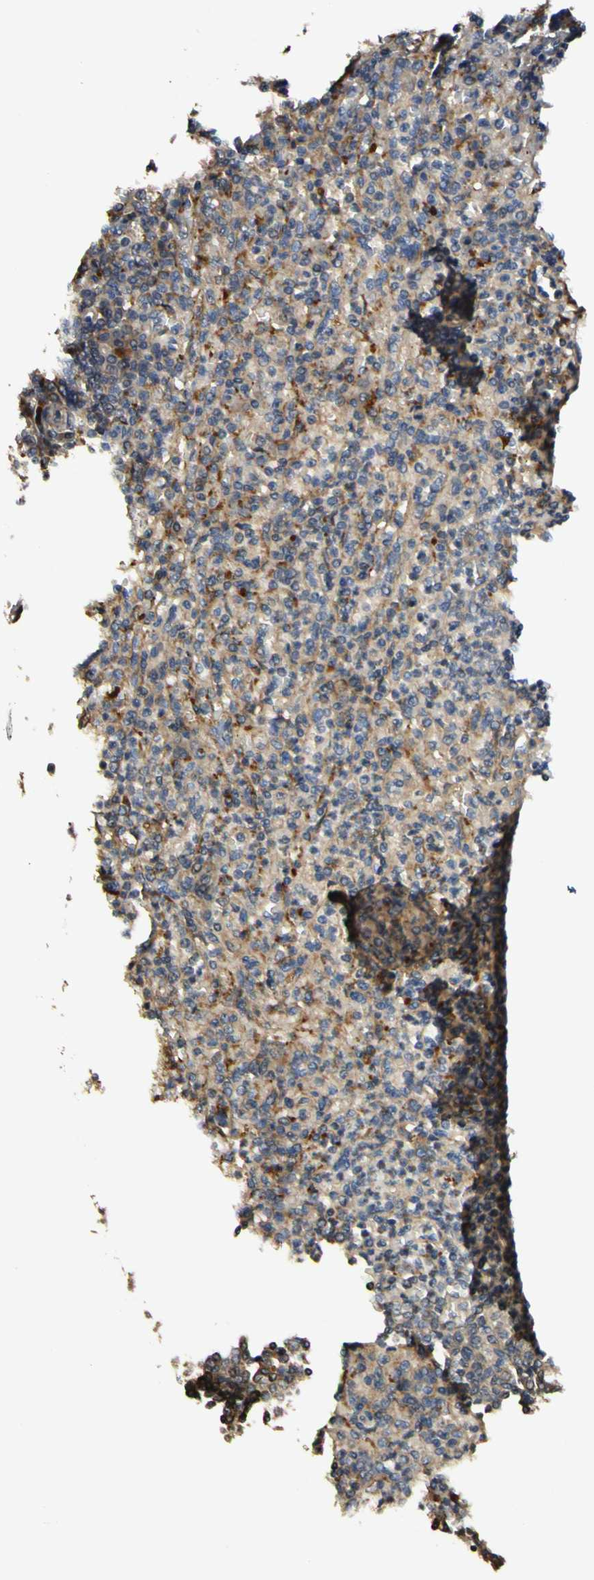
{"staining": {"intensity": "moderate", "quantity": "<25%", "location": "cytoplasmic/membranous"}, "tissue": "spleen", "cell_type": "Cells in red pulp", "image_type": "normal", "snomed": [{"axis": "morphology", "description": "Normal tissue, NOS"}, {"axis": "topography", "description": "Spleen"}], "caption": "DAB immunohistochemical staining of normal human spleen displays moderate cytoplasmic/membranous protein staining in about <25% of cells in red pulp.", "gene": "AGER", "patient": {"sex": "female", "age": 74}}